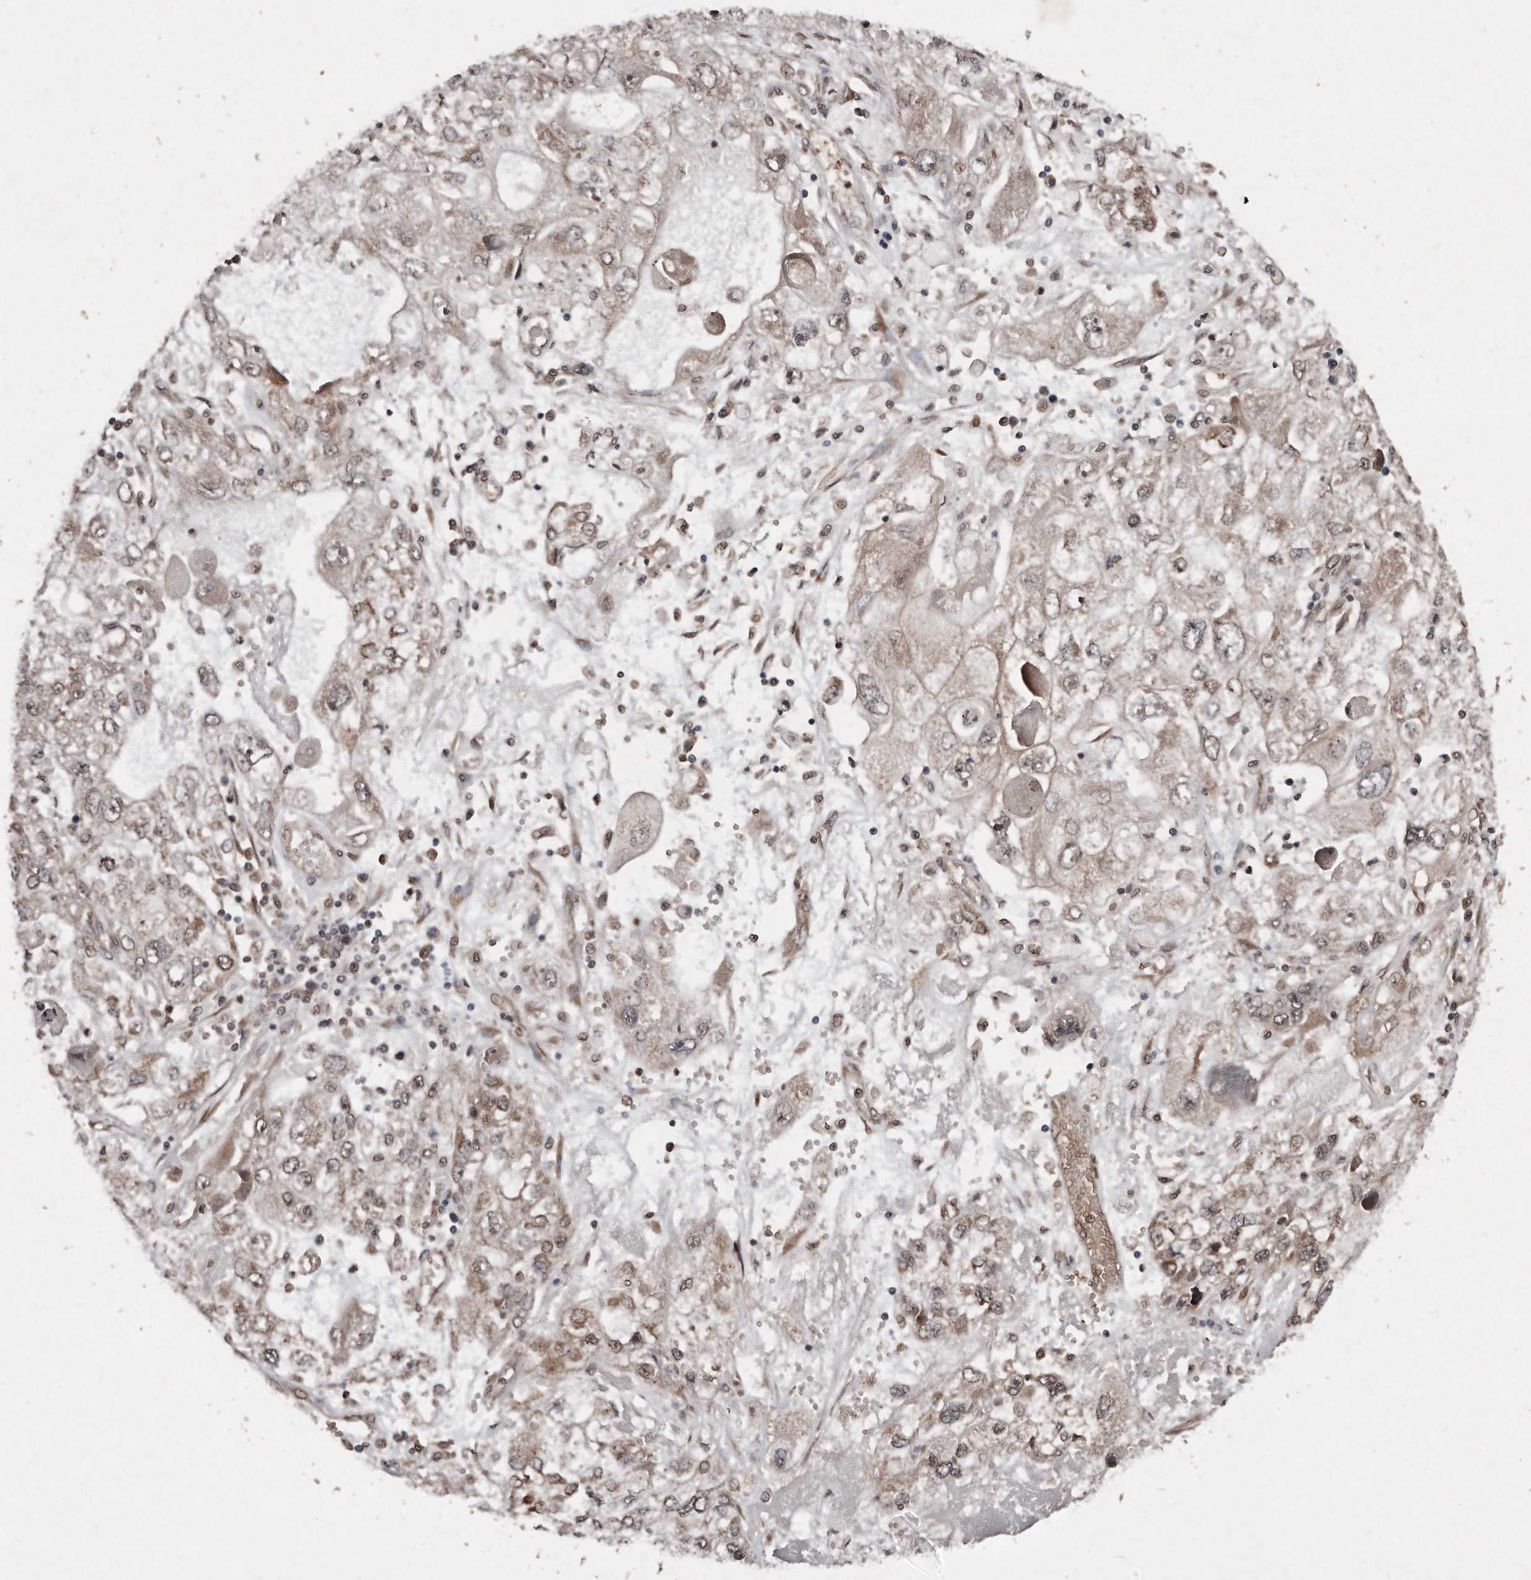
{"staining": {"intensity": "weak", "quantity": ">75%", "location": "cytoplasmic/membranous,nuclear"}, "tissue": "endometrial cancer", "cell_type": "Tumor cells", "image_type": "cancer", "snomed": [{"axis": "morphology", "description": "Adenocarcinoma, NOS"}, {"axis": "topography", "description": "Endometrium"}], "caption": "DAB (3,3'-diaminobenzidine) immunohistochemical staining of endometrial cancer (adenocarcinoma) exhibits weak cytoplasmic/membranous and nuclear protein expression in approximately >75% of tumor cells.", "gene": "DIP2C", "patient": {"sex": "female", "age": 49}}